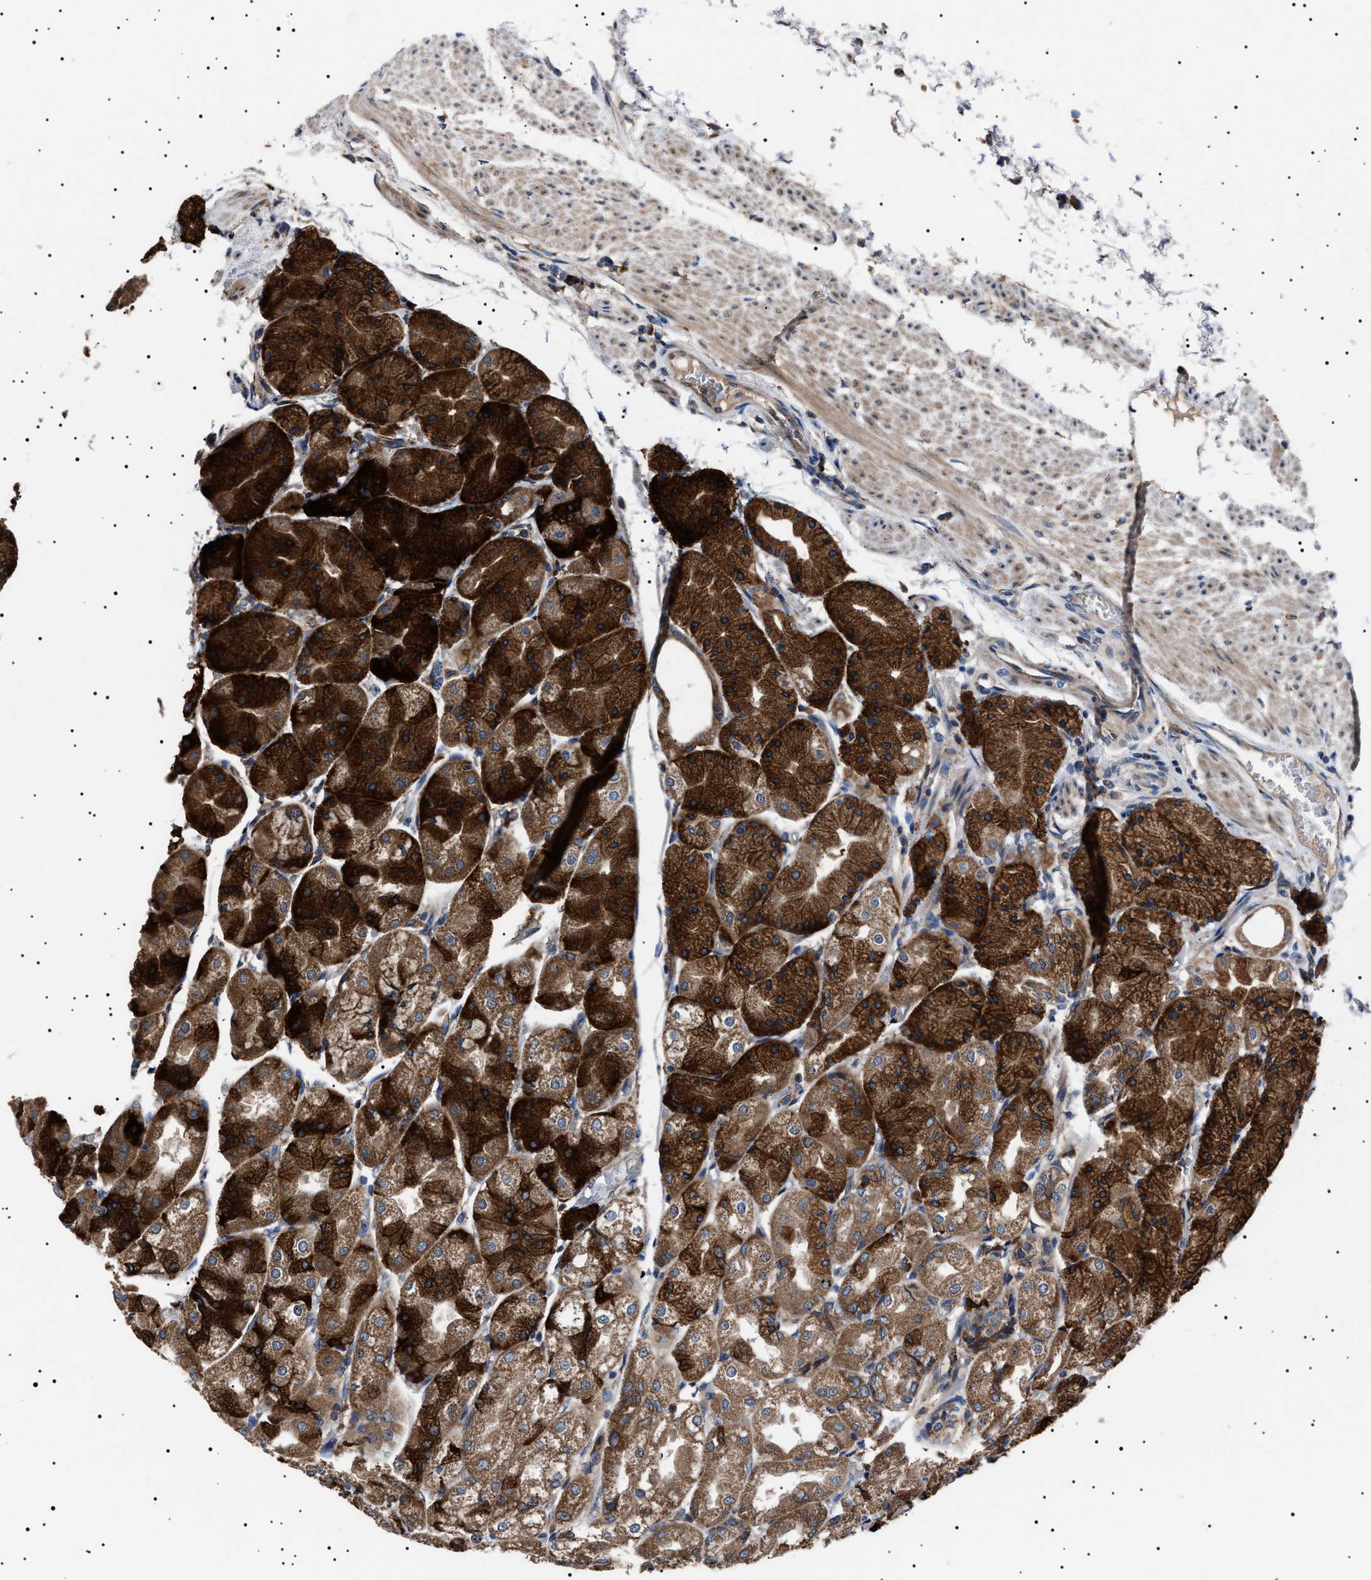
{"staining": {"intensity": "strong", "quantity": ">75%", "location": "cytoplasmic/membranous"}, "tissue": "stomach", "cell_type": "Glandular cells", "image_type": "normal", "snomed": [{"axis": "morphology", "description": "Normal tissue, NOS"}, {"axis": "topography", "description": "Stomach, upper"}], "caption": "Approximately >75% of glandular cells in normal human stomach display strong cytoplasmic/membranous protein positivity as visualized by brown immunohistochemical staining.", "gene": "TOP1MT", "patient": {"sex": "male", "age": 72}}